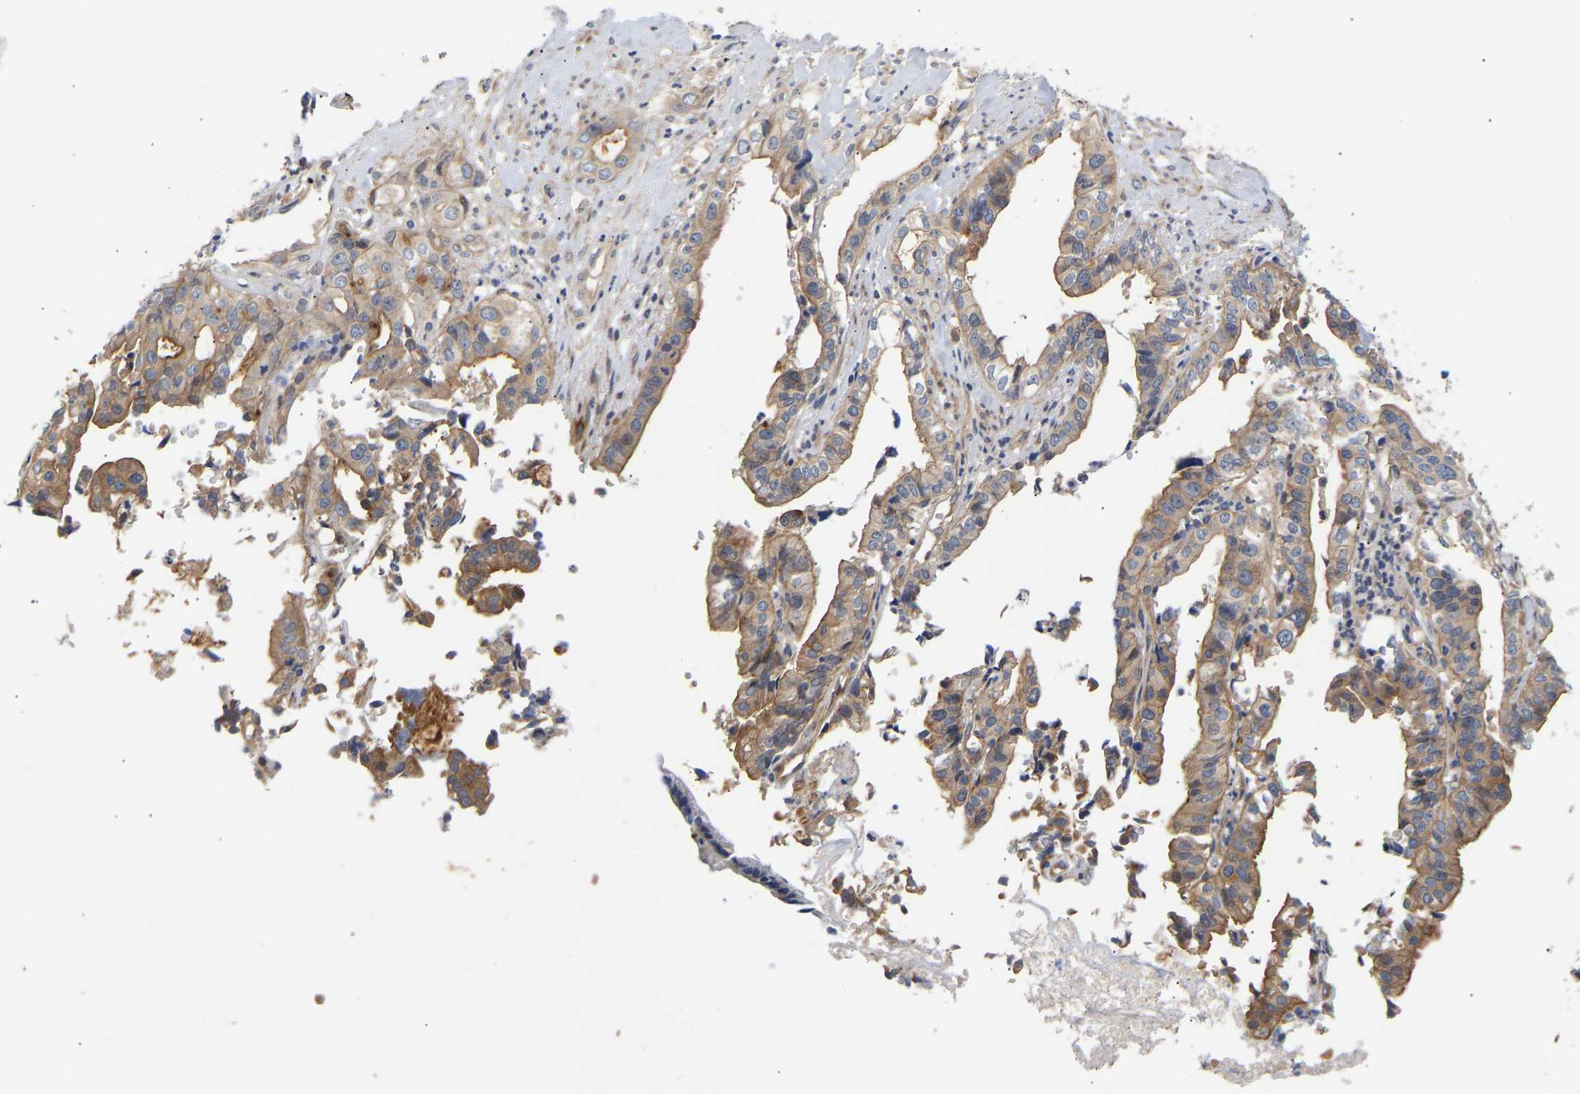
{"staining": {"intensity": "moderate", "quantity": "25%-75%", "location": "cytoplasmic/membranous"}, "tissue": "liver cancer", "cell_type": "Tumor cells", "image_type": "cancer", "snomed": [{"axis": "morphology", "description": "Cholangiocarcinoma"}, {"axis": "topography", "description": "Liver"}], "caption": "Immunohistochemistry (DAB (3,3'-diaminobenzidine)) staining of cholangiocarcinoma (liver) demonstrates moderate cytoplasmic/membranous protein positivity in about 25%-75% of tumor cells. (DAB (3,3'-diaminobenzidine) IHC with brightfield microscopy, high magnification).", "gene": "KASH5", "patient": {"sex": "female", "age": 61}}